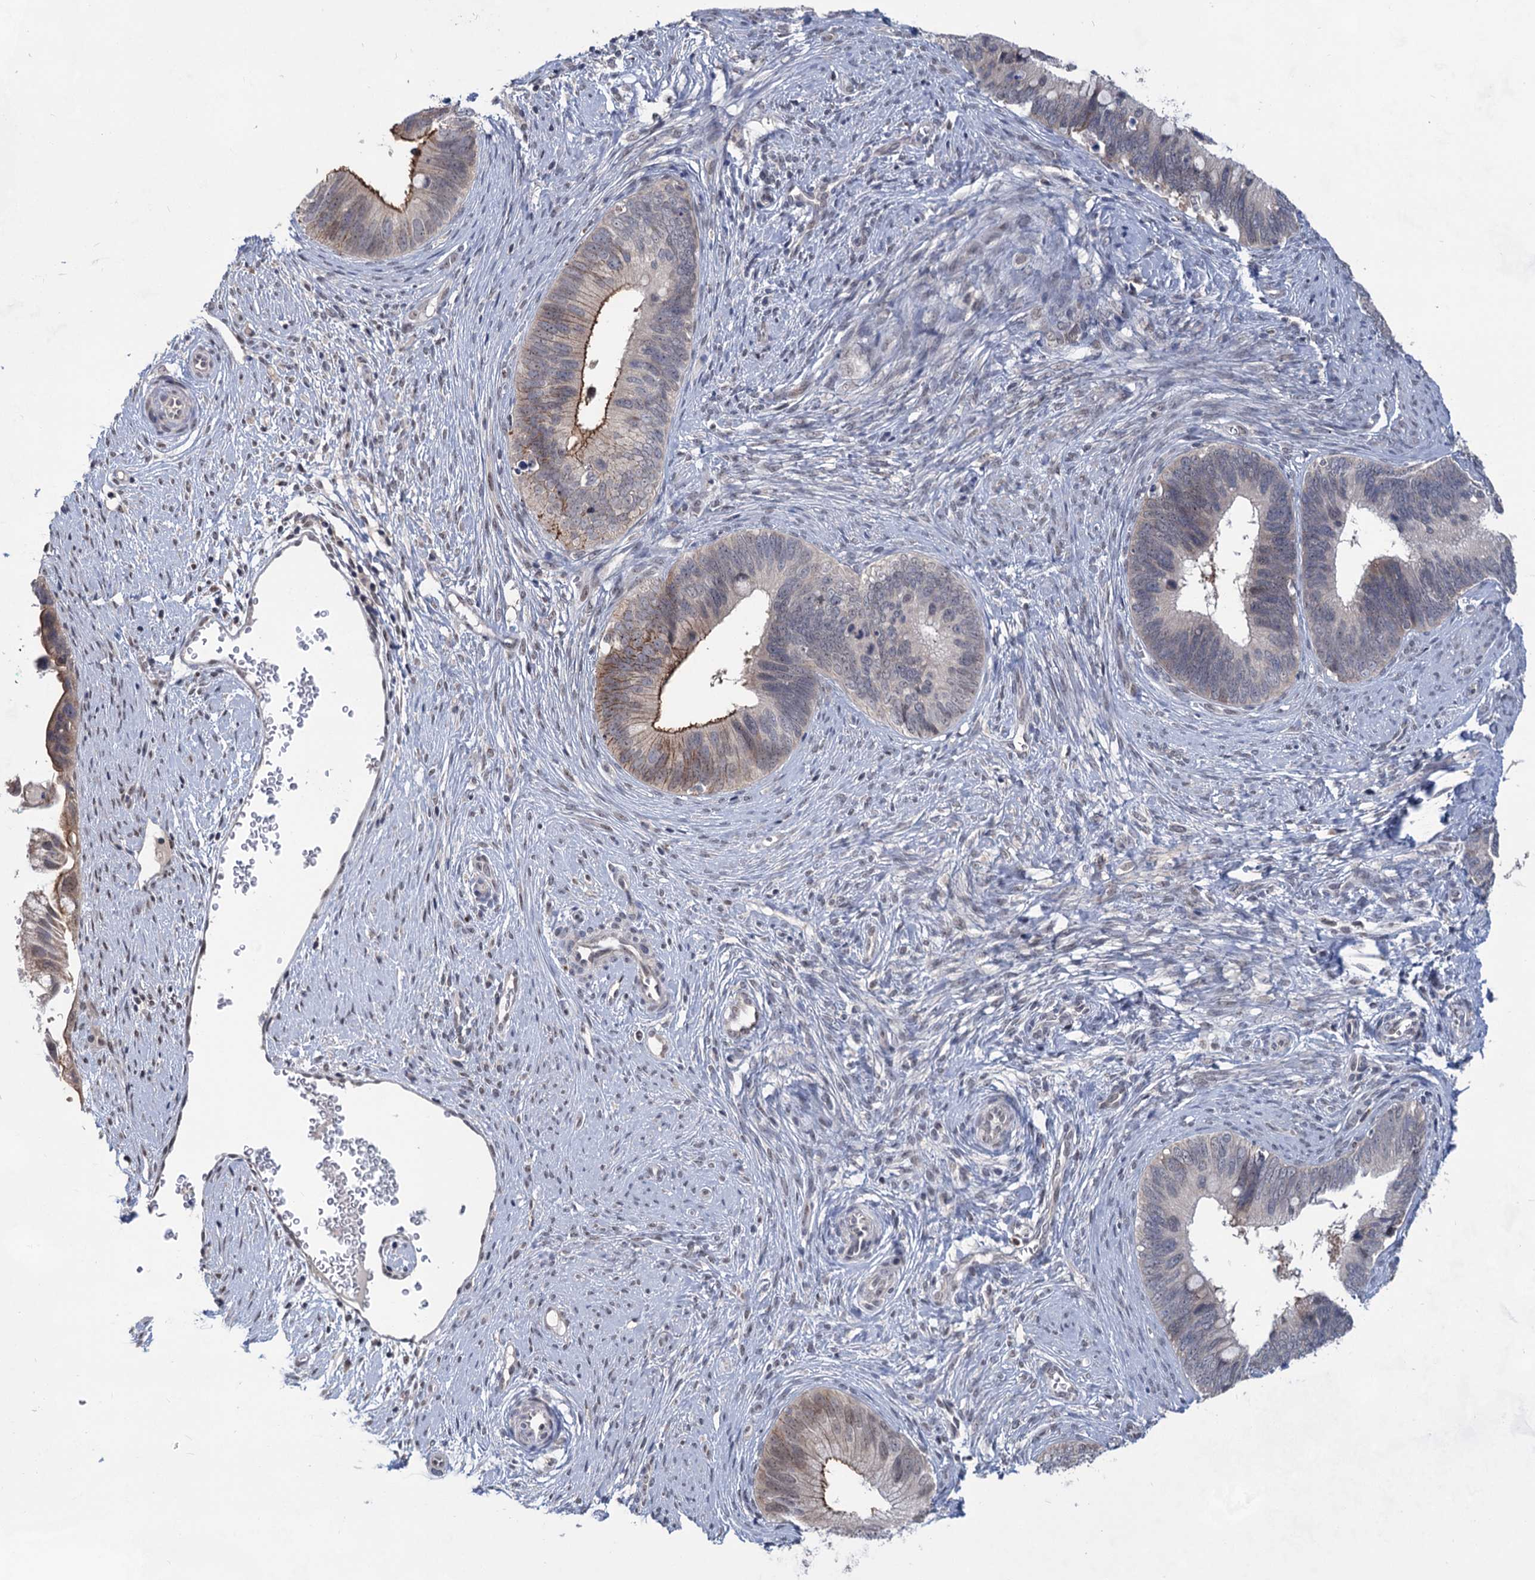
{"staining": {"intensity": "strong", "quantity": "<25%", "location": "cytoplasmic/membranous"}, "tissue": "cervical cancer", "cell_type": "Tumor cells", "image_type": "cancer", "snomed": [{"axis": "morphology", "description": "Adenocarcinoma, NOS"}, {"axis": "topography", "description": "Cervix"}], "caption": "Human cervical adenocarcinoma stained for a protein (brown) shows strong cytoplasmic/membranous positive expression in about <25% of tumor cells.", "gene": "TTC17", "patient": {"sex": "female", "age": 42}}